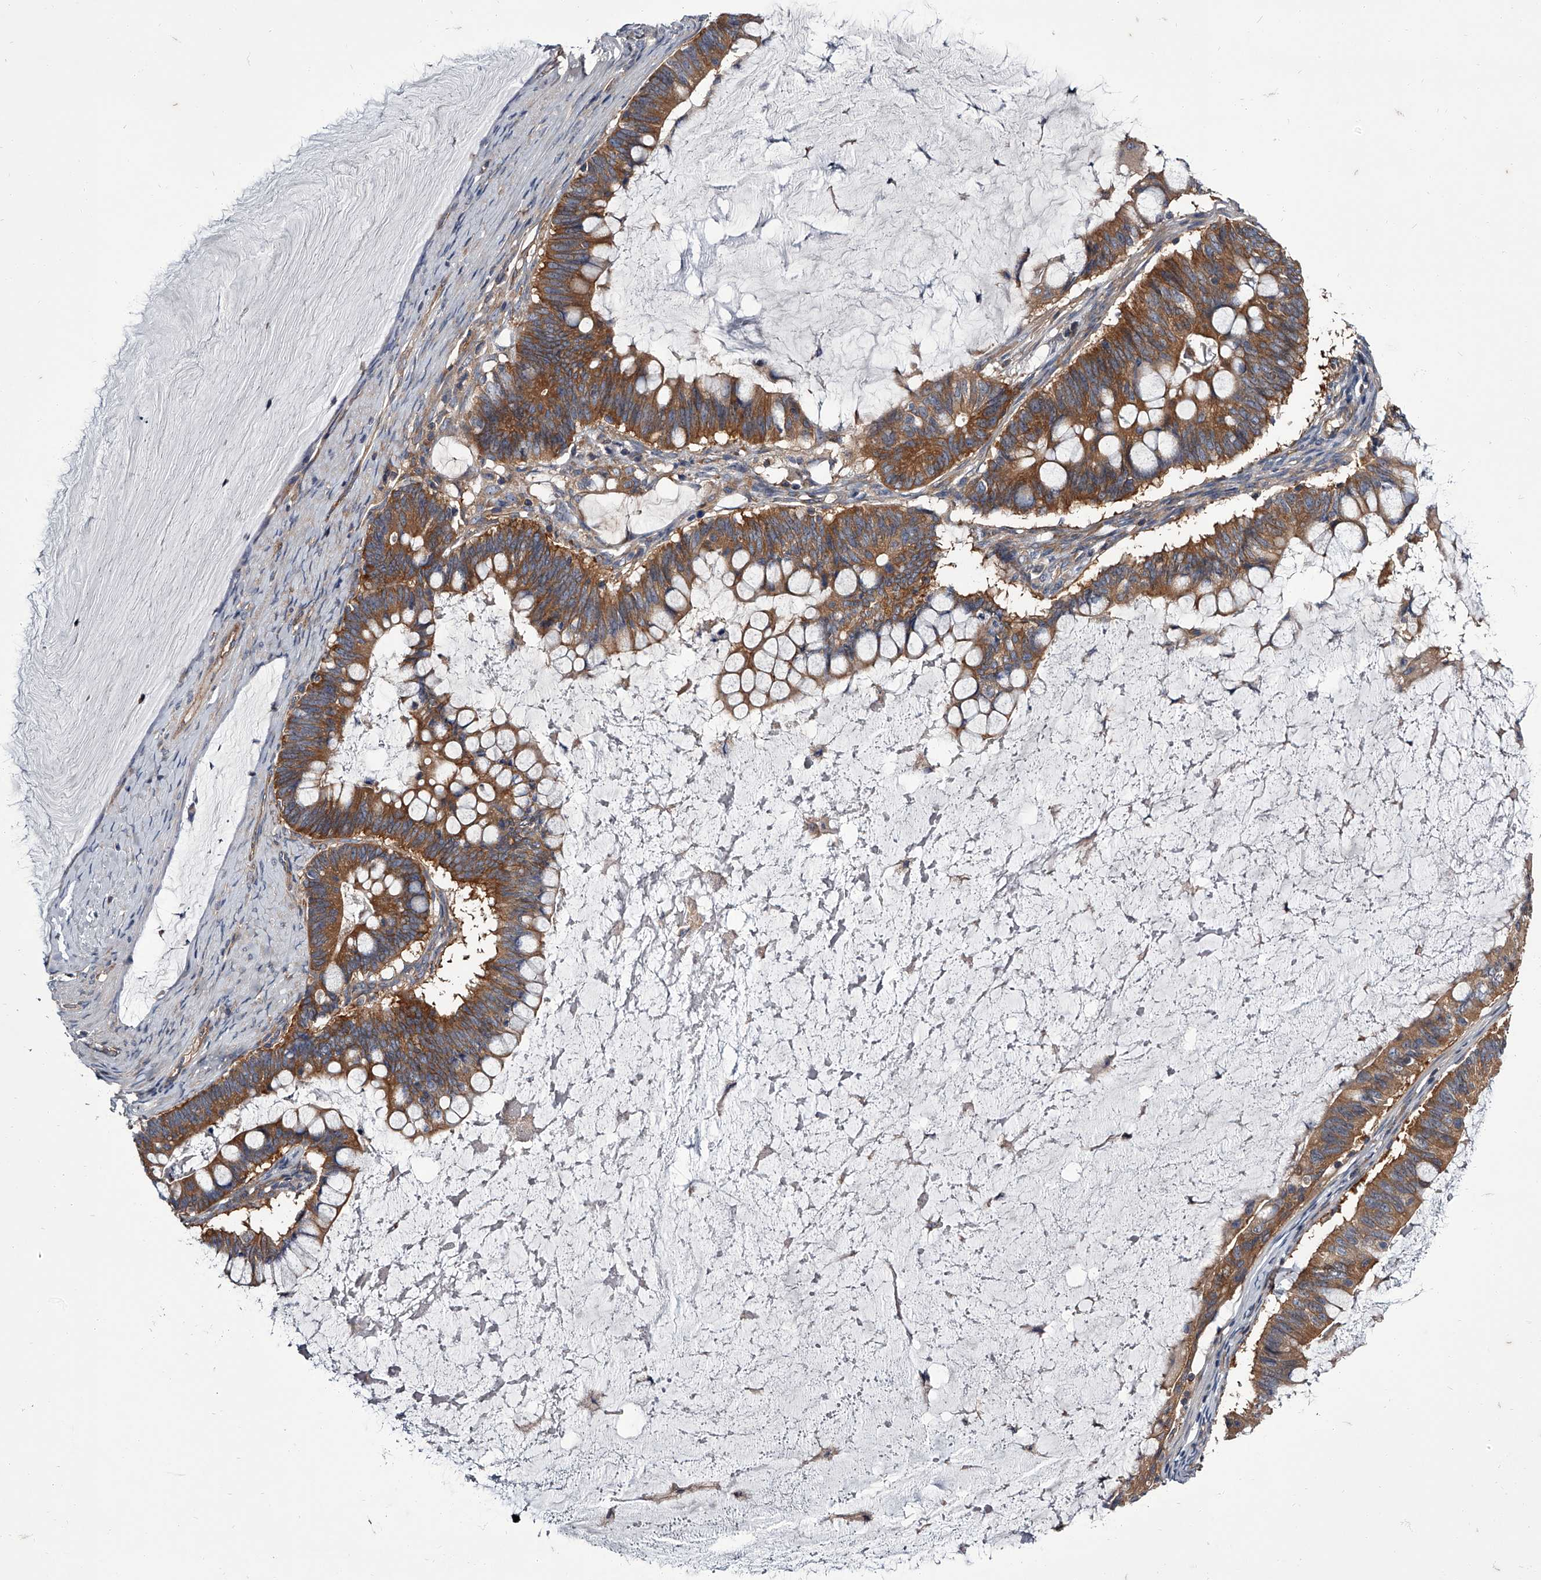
{"staining": {"intensity": "moderate", "quantity": ">75%", "location": "cytoplasmic/membranous"}, "tissue": "ovarian cancer", "cell_type": "Tumor cells", "image_type": "cancer", "snomed": [{"axis": "morphology", "description": "Cystadenocarcinoma, mucinous, NOS"}, {"axis": "topography", "description": "Ovary"}], "caption": "Ovarian cancer stained with DAB immunohistochemistry exhibits medium levels of moderate cytoplasmic/membranous expression in approximately >75% of tumor cells. The staining is performed using DAB brown chromogen to label protein expression. The nuclei are counter-stained blue using hematoxylin.", "gene": "GAPVD1", "patient": {"sex": "female", "age": 61}}